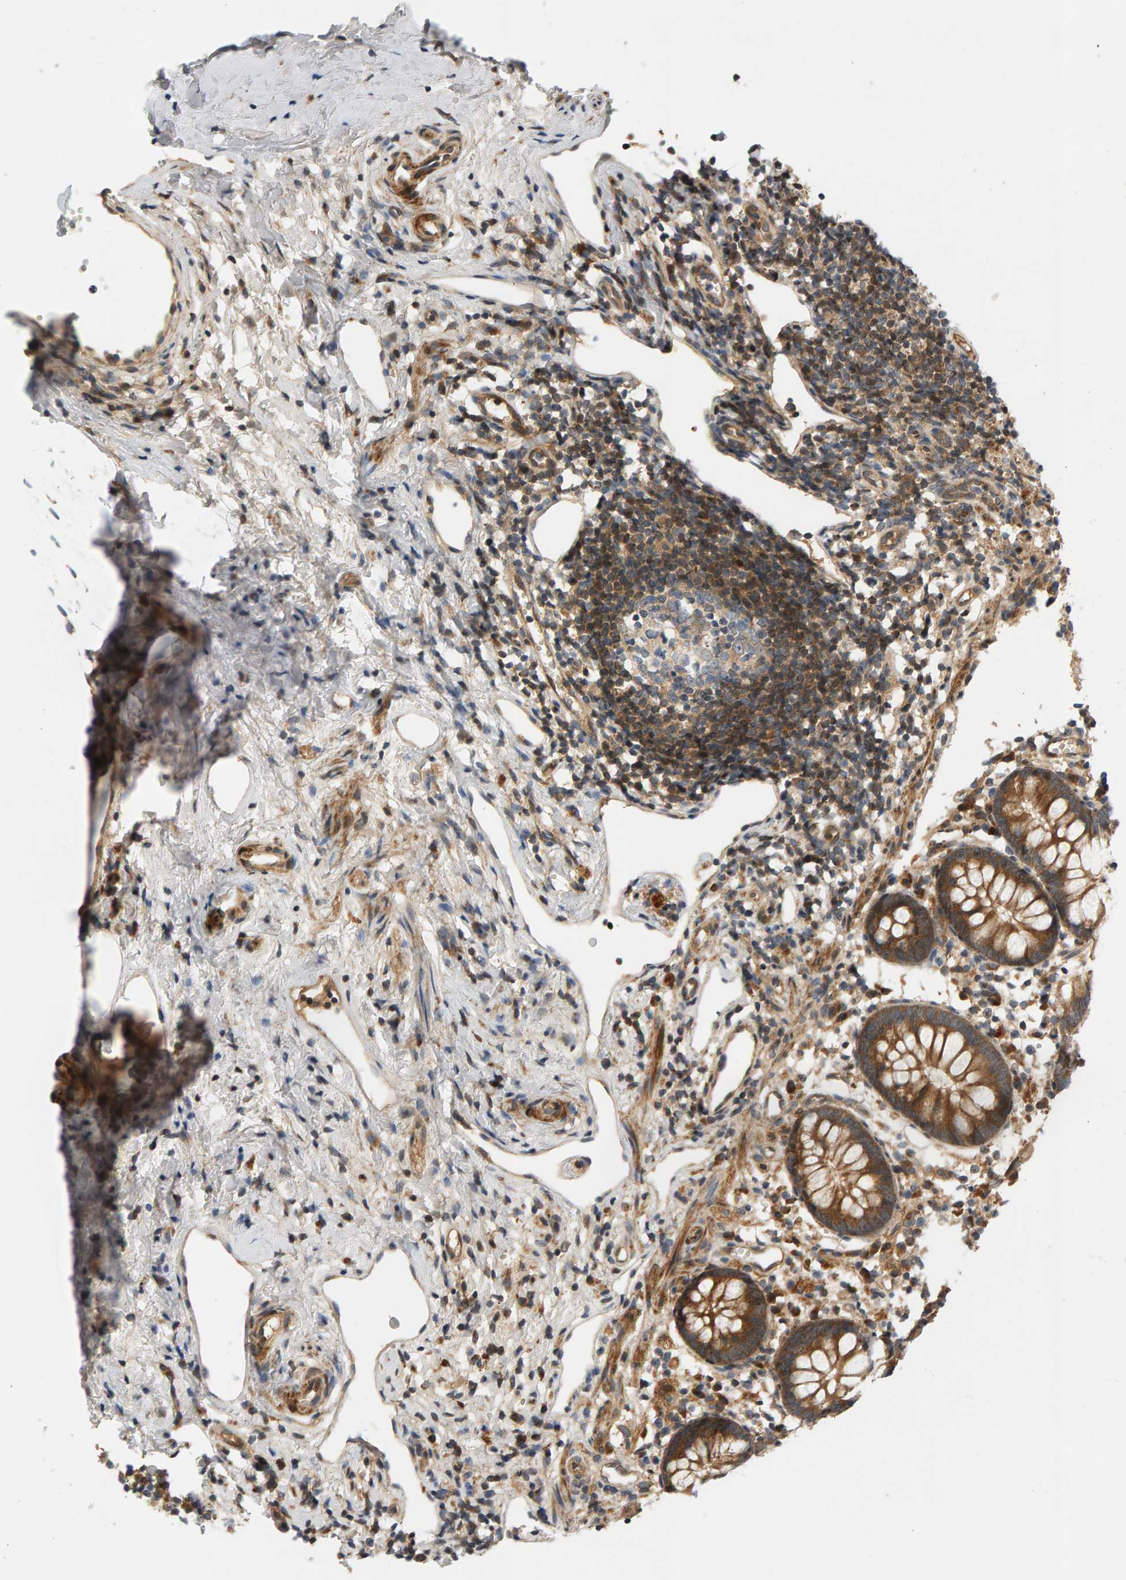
{"staining": {"intensity": "moderate", "quantity": ">75%", "location": "cytoplasmic/membranous"}, "tissue": "appendix", "cell_type": "Glandular cells", "image_type": "normal", "snomed": [{"axis": "morphology", "description": "Normal tissue, NOS"}, {"axis": "topography", "description": "Appendix"}], "caption": "This micrograph shows immunohistochemistry (IHC) staining of unremarkable appendix, with medium moderate cytoplasmic/membranous expression in about >75% of glandular cells.", "gene": "BAHCC1", "patient": {"sex": "female", "age": 20}}